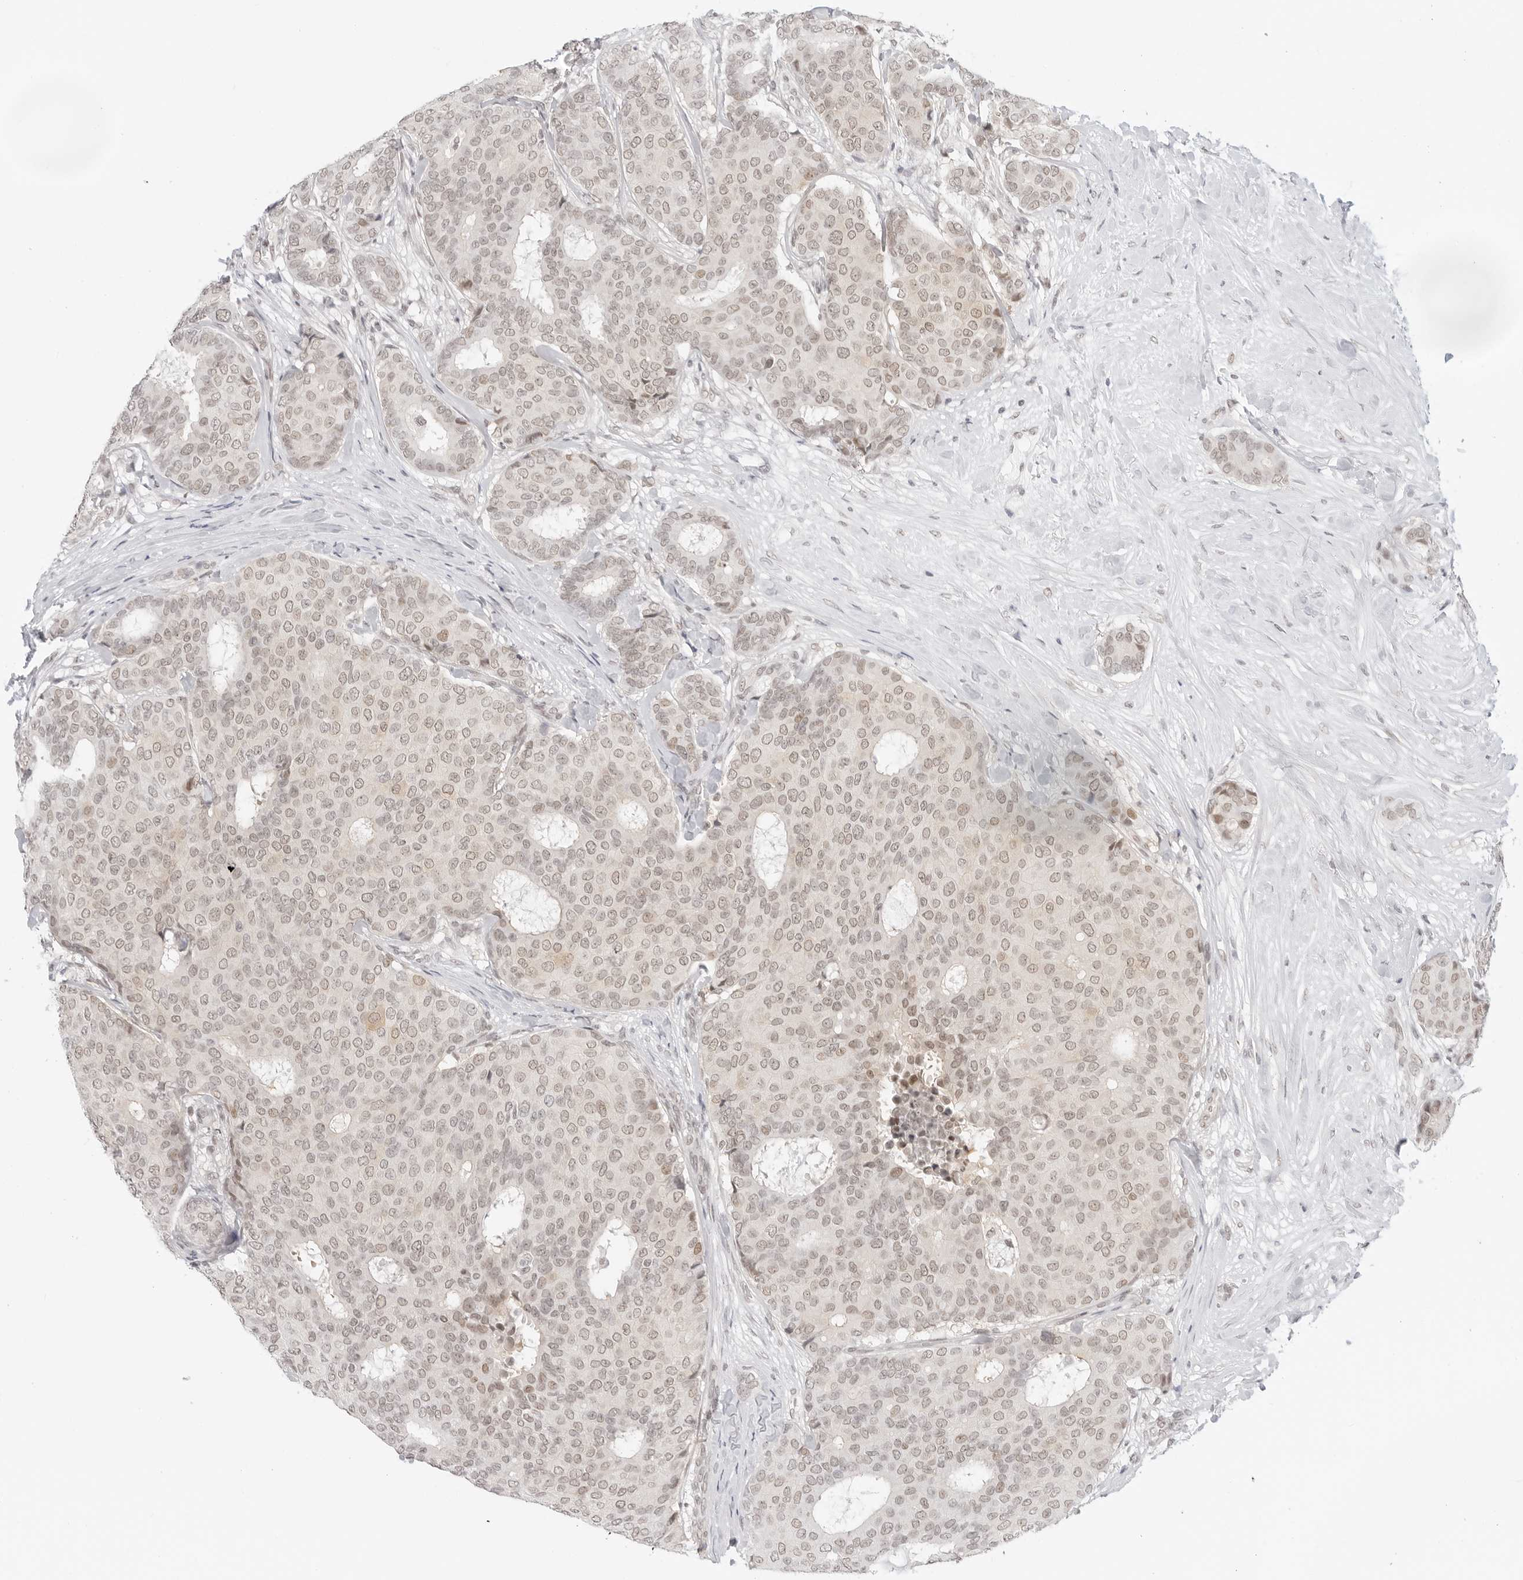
{"staining": {"intensity": "weak", "quantity": ">75%", "location": "nuclear"}, "tissue": "breast cancer", "cell_type": "Tumor cells", "image_type": "cancer", "snomed": [{"axis": "morphology", "description": "Duct carcinoma"}, {"axis": "topography", "description": "Breast"}], "caption": "The immunohistochemical stain labels weak nuclear expression in tumor cells of breast cancer (invasive ductal carcinoma) tissue.", "gene": "TCIM", "patient": {"sex": "female", "age": 75}}